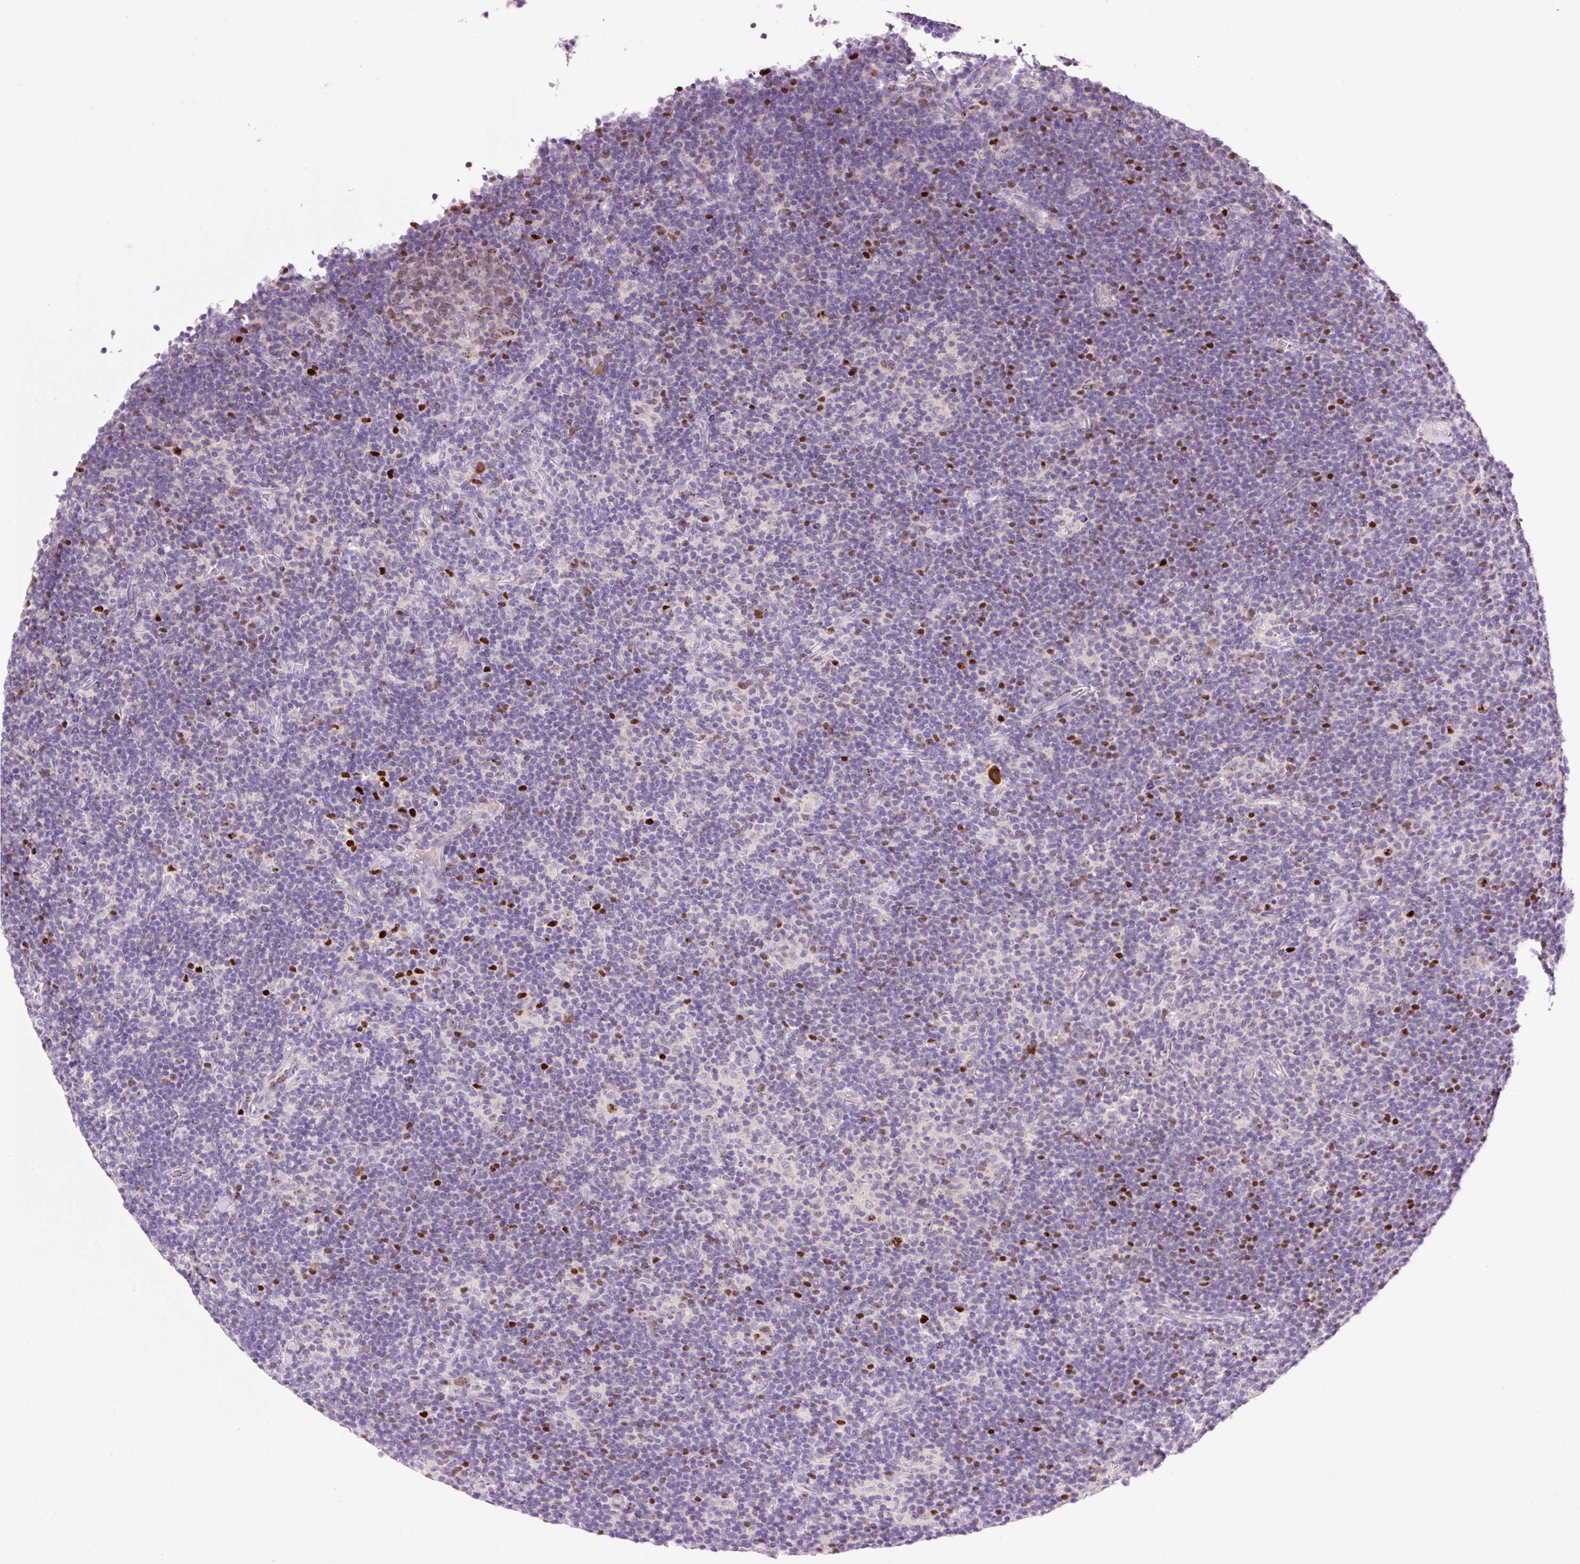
{"staining": {"intensity": "weak", "quantity": "25%-75%", "location": "cytoplasmic/membranous,nuclear"}, "tissue": "lymphoma", "cell_type": "Tumor cells", "image_type": "cancer", "snomed": [{"axis": "morphology", "description": "Hodgkin's disease, NOS"}, {"axis": "topography", "description": "Lymph node"}], "caption": "Immunohistochemical staining of lymphoma shows weak cytoplasmic/membranous and nuclear protein staining in approximately 25%-75% of tumor cells.", "gene": "DPPA4", "patient": {"sex": "female", "age": 57}}